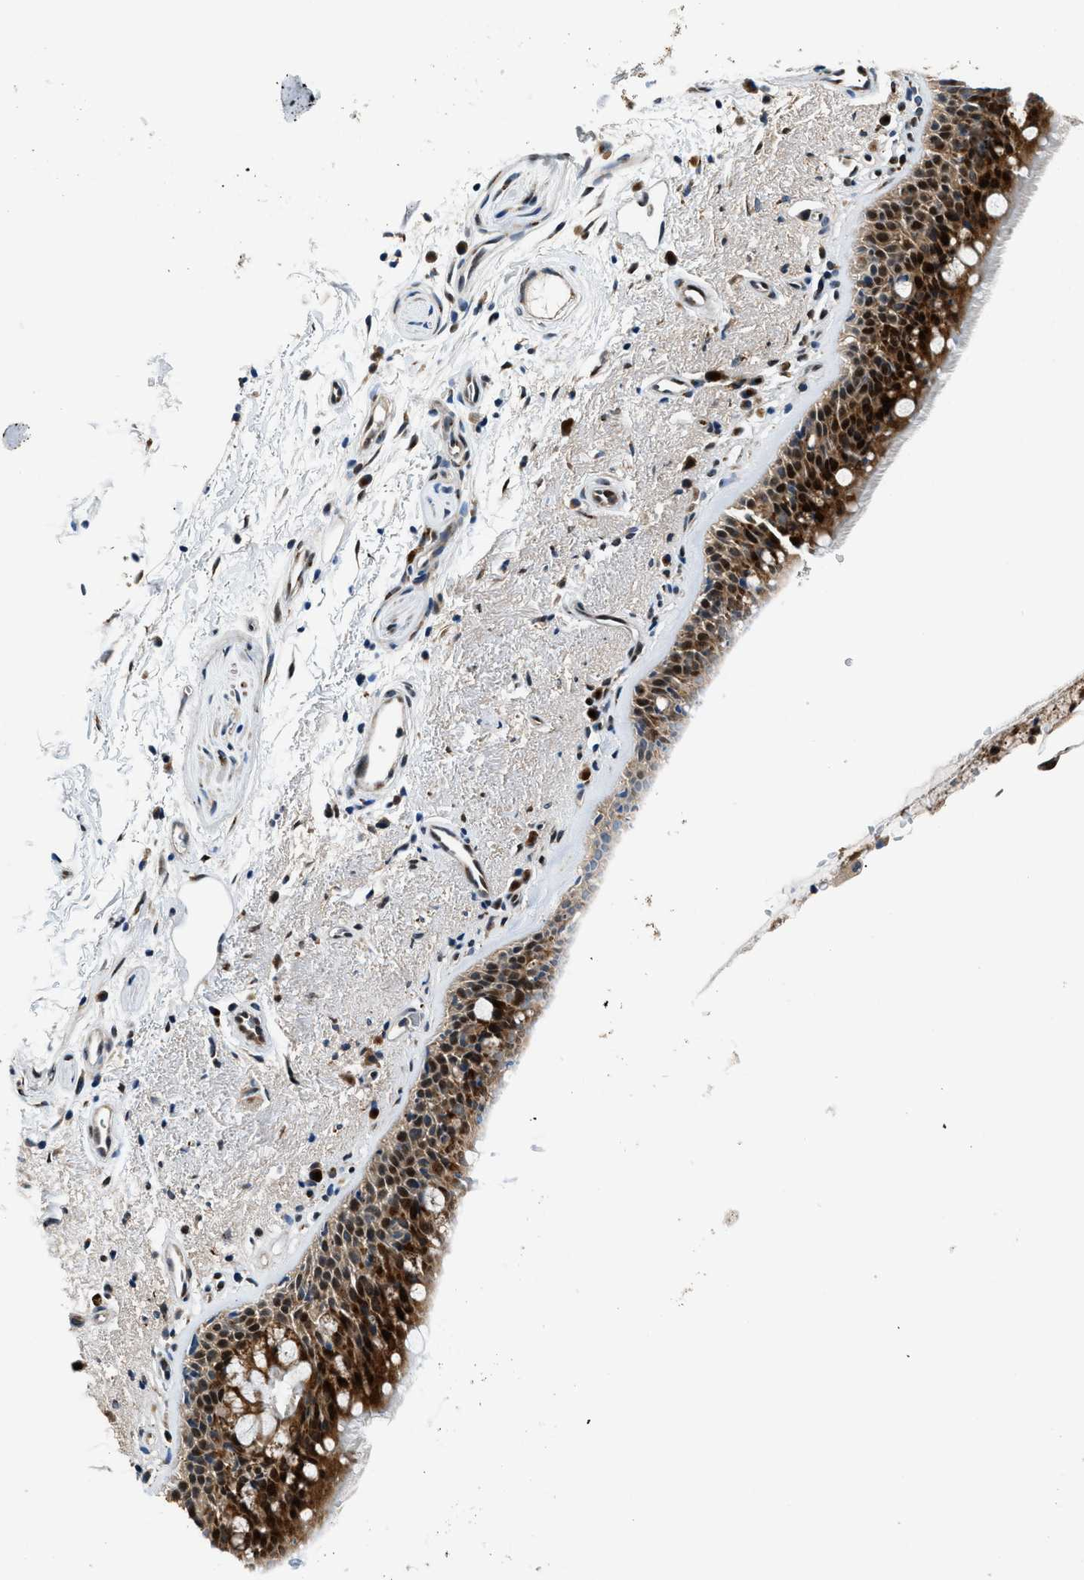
{"staining": {"intensity": "strong", "quantity": "25%-75%", "location": "cytoplasmic/membranous,nuclear"}, "tissue": "bronchus", "cell_type": "Respiratory epithelial cells", "image_type": "normal", "snomed": [{"axis": "morphology", "description": "Normal tissue, NOS"}, {"axis": "topography", "description": "Bronchus"}], "caption": "The photomicrograph displays staining of normal bronchus, revealing strong cytoplasmic/membranous,nuclear protein staining (brown color) within respiratory epithelial cells.", "gene": "FUT8", "patient": {"sex": "female", "age": 54}}